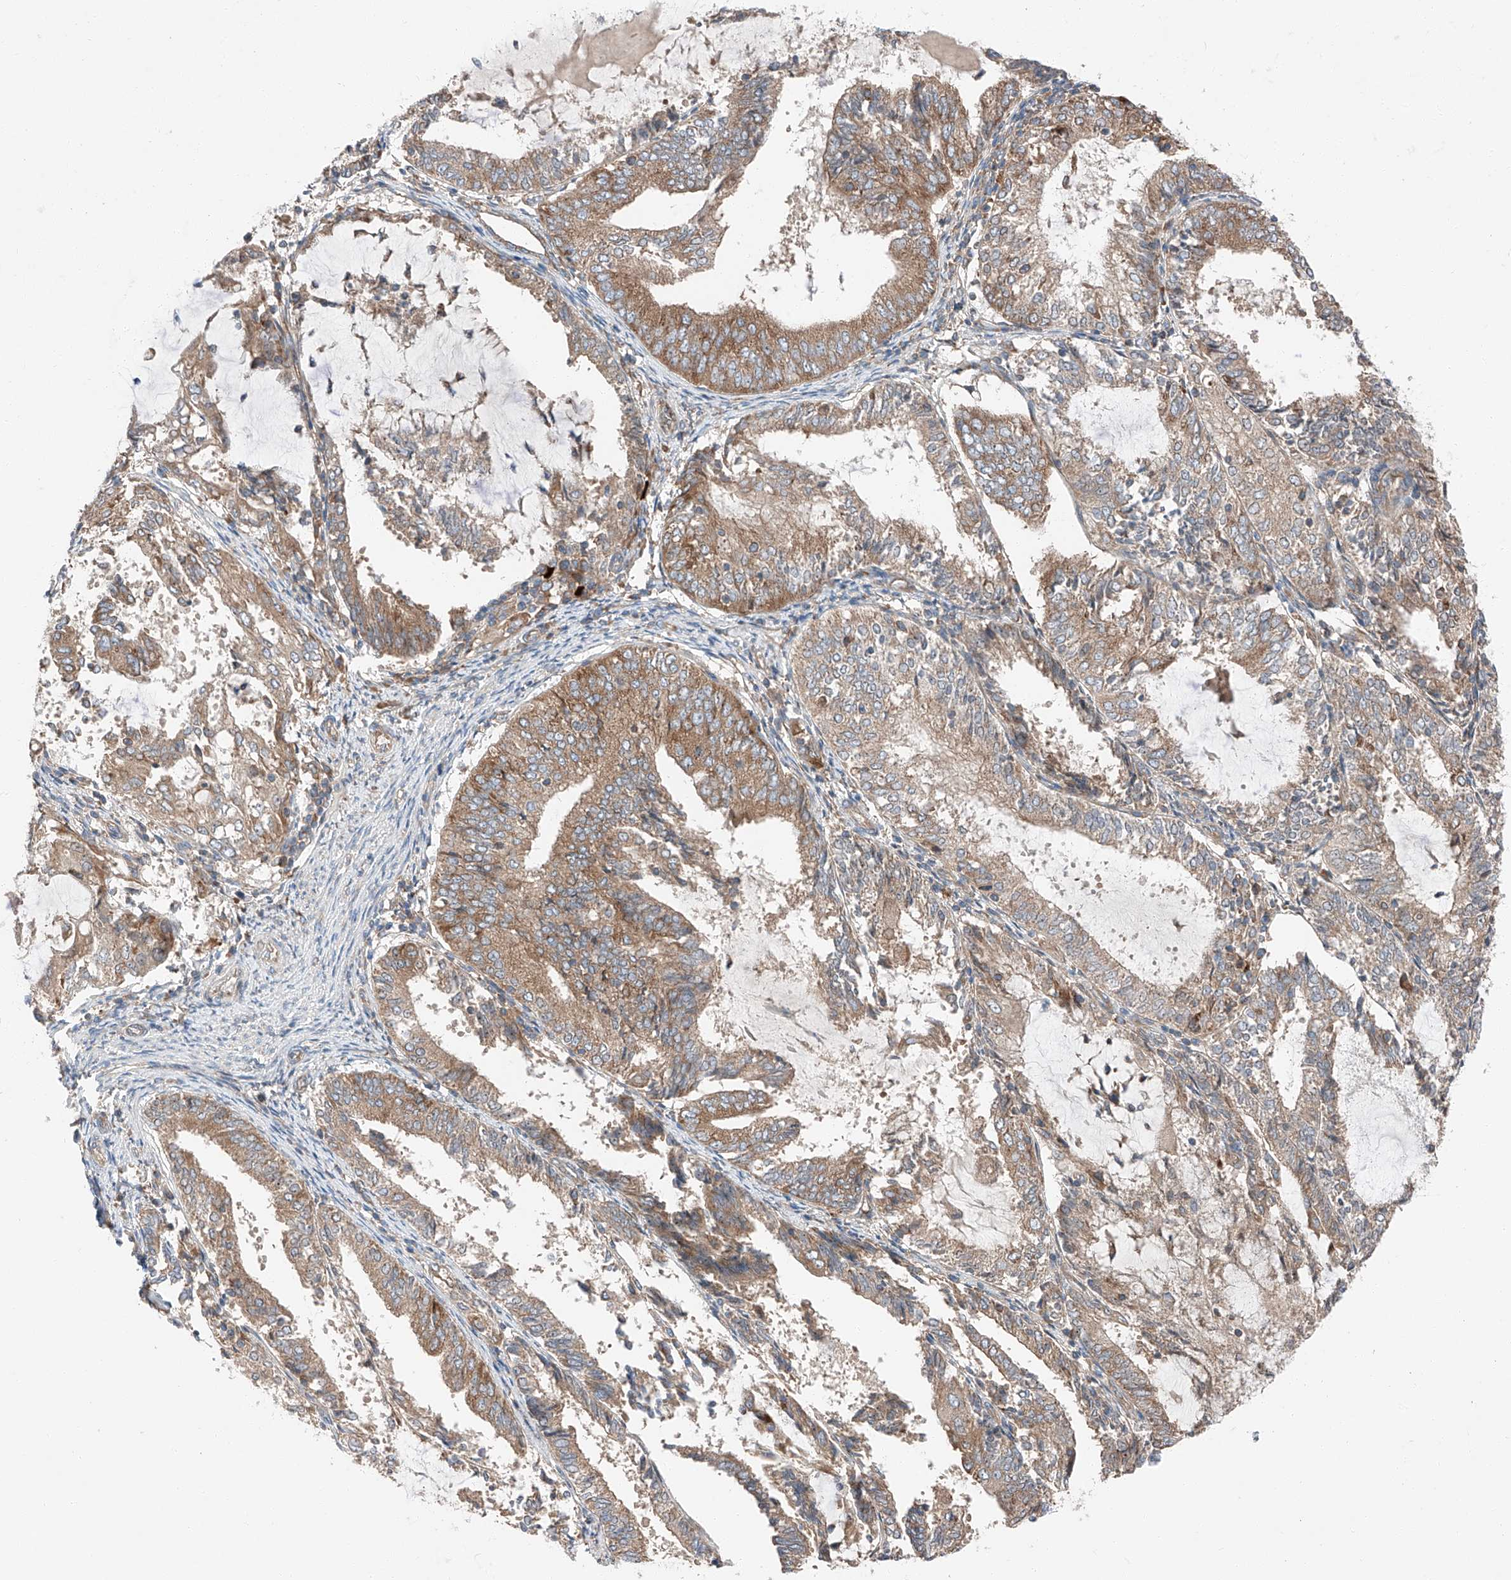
{"staining": {"intensity": "moderate", "quantity": ">75%", "location": "cytoplasmic/membranous"}, "tissue": "endometrial cancer", "cell_type": "Tumor cells", "image_type": "cancer", "snomed": [{"axis": "morphology", "description": "Adenocarcinoma, NOS"}, {"axis": "topography", "description": "Endometrium"}], "caption": "Human adenocarcinoma (endometrial) stained for a protein (brown) reveals moderate cytoplasmic/membranous positive expression in approximately >75% of tumor cells.", "gene": "ZC3H15", "patient": {"sex": "female", "age": 81}}